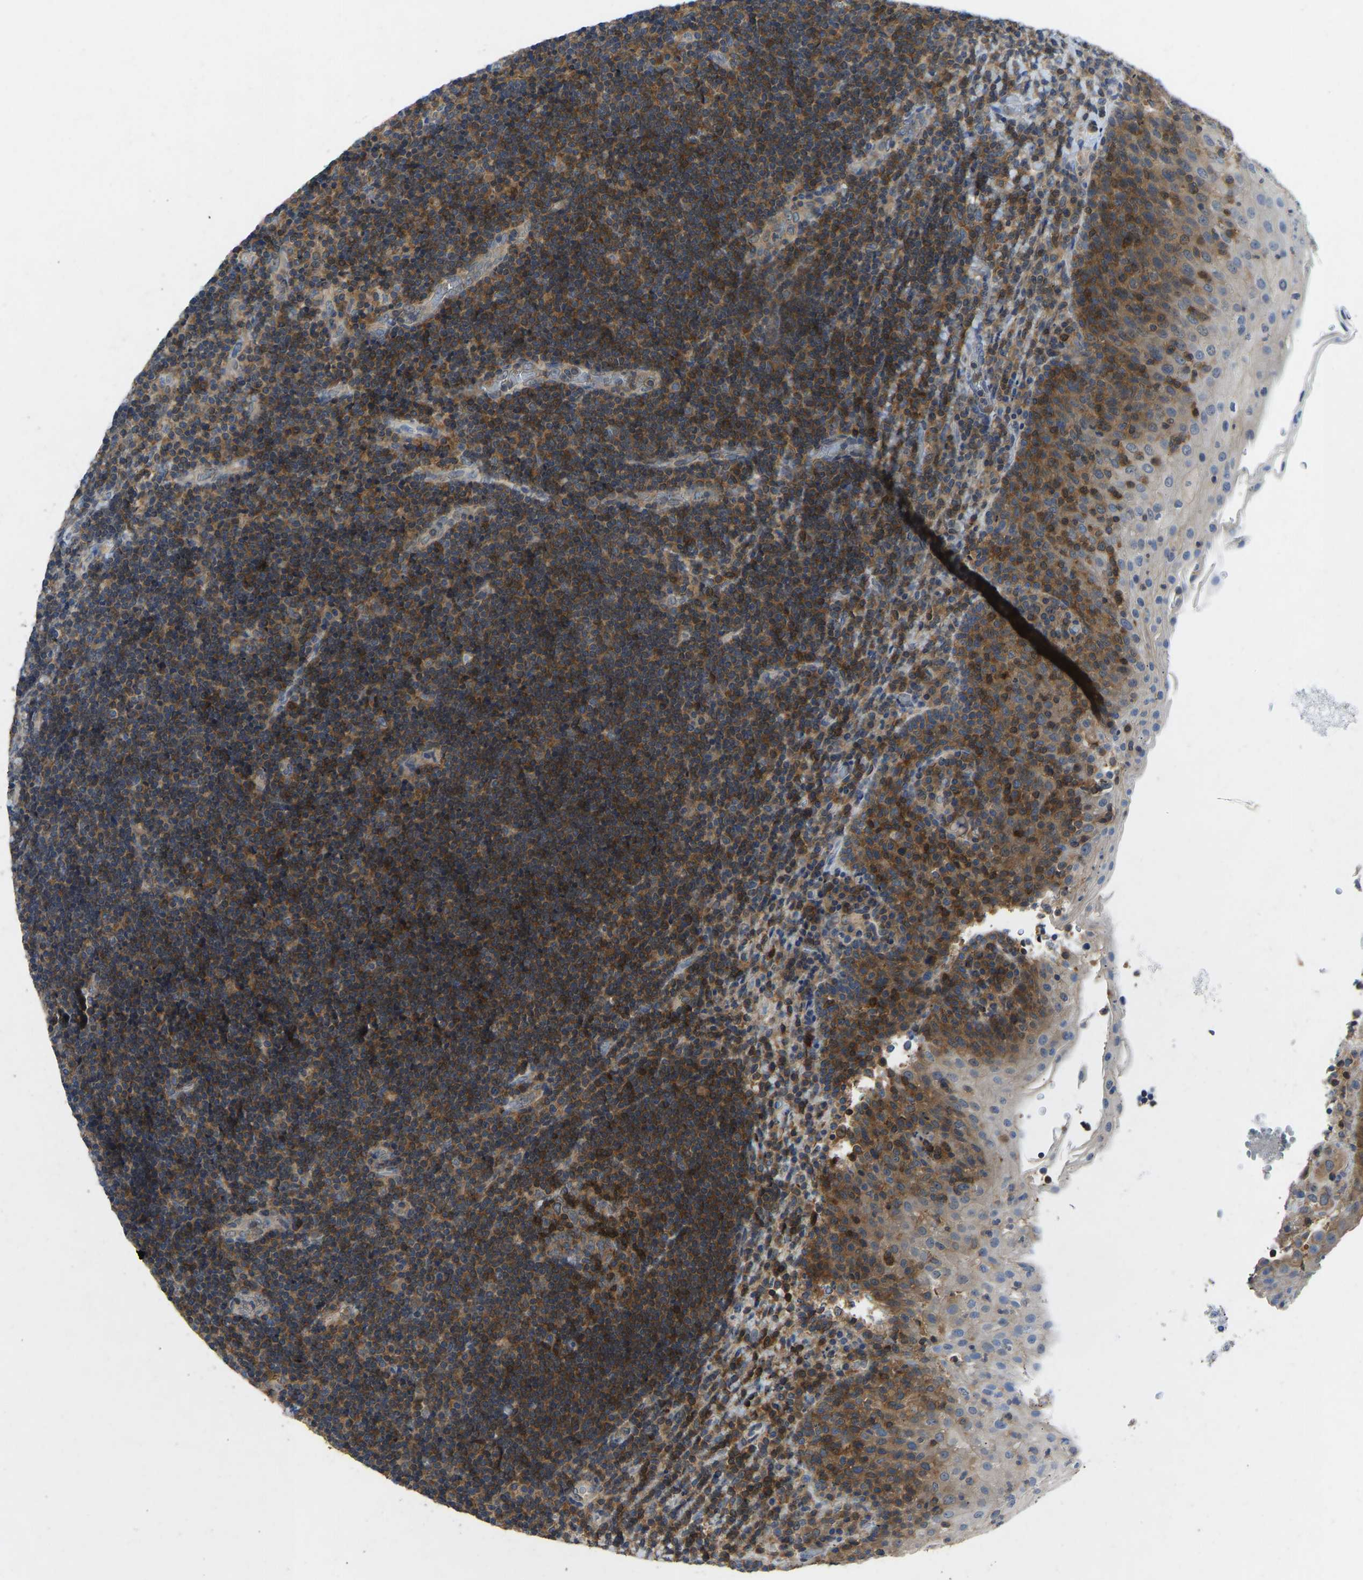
{"staining": {"intensity": "moderate", "quantity": ">75%", "location": "cytoplasmic/membranous"}, "tissue": "lymphoma", "cell_type": "Tumor cells", "image_type": "cancer", "snomed": [{"axis": "morphology", "description": "Malignant lymphoma, non-Hodgkin's type, High grade"}, {"axis": "topography", "description": "Tonsil"}], "caption": "This is a micrograph of immunohistochemistry (IHC) staining of malignant lymphoma, non-Hodgkin's type (high-grade), which shows moderate expression in the cytoplasmic/membranous of tumor cells.", "gene": "NDRG3", "patient": {"sex": "female", "age": 36}}